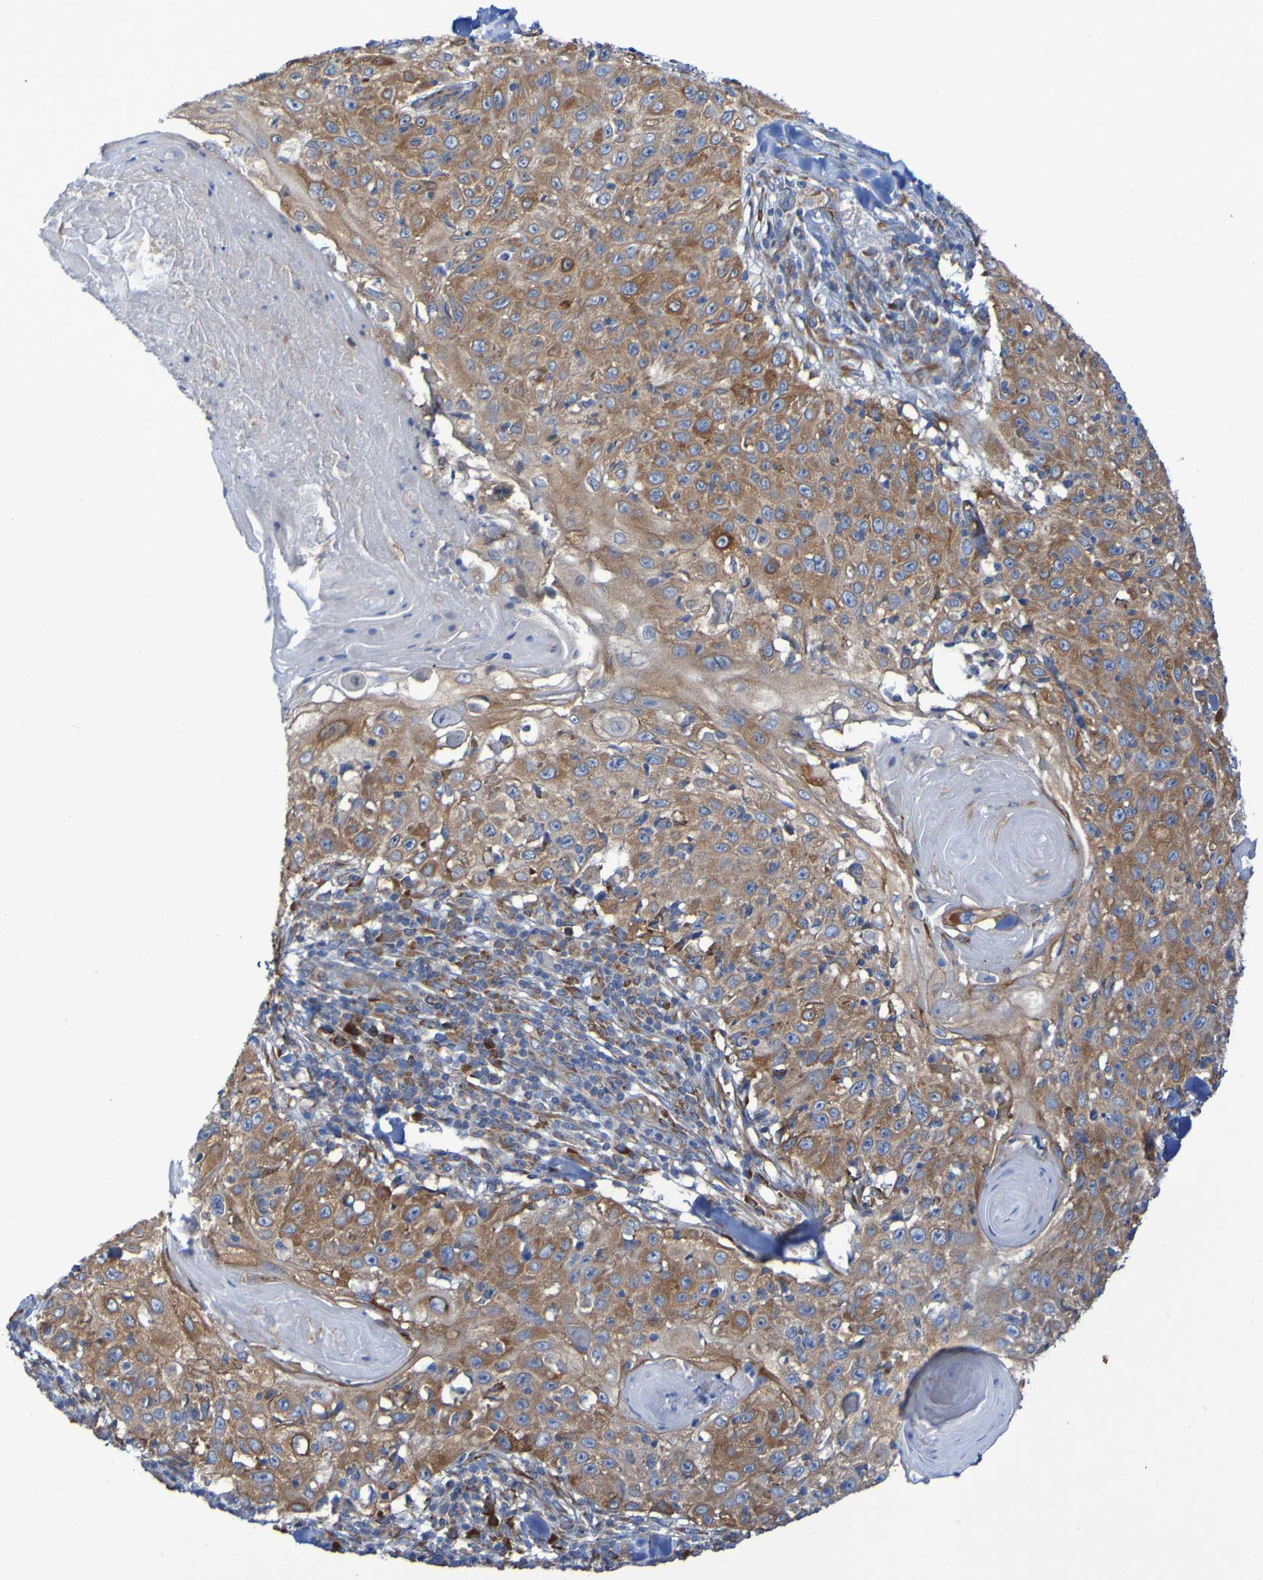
{"staining": {"intensity": "moderate", "quantity": ">75%", "location": "cytoplasmic/membranous"}, "tissue": "skin cancer", "cell_type": "Tumor cells", "image_type": "cancer", "snomed": [{"axis": "morphology", "description": "Squamous cell carcinoma, NOS"}, {"axis": "topography", "description": "Skin"}], "caption": "A brown stain shows moderate cytoplasmic/membranous staining of a protein in skin cancer (squamous cell carcinoma) tumor cells. (brown staining indicates protein expression, while blue staining denotes nuclei).", "gene": "FKBP3", "patient": {"sex": "male", "age": 86}}